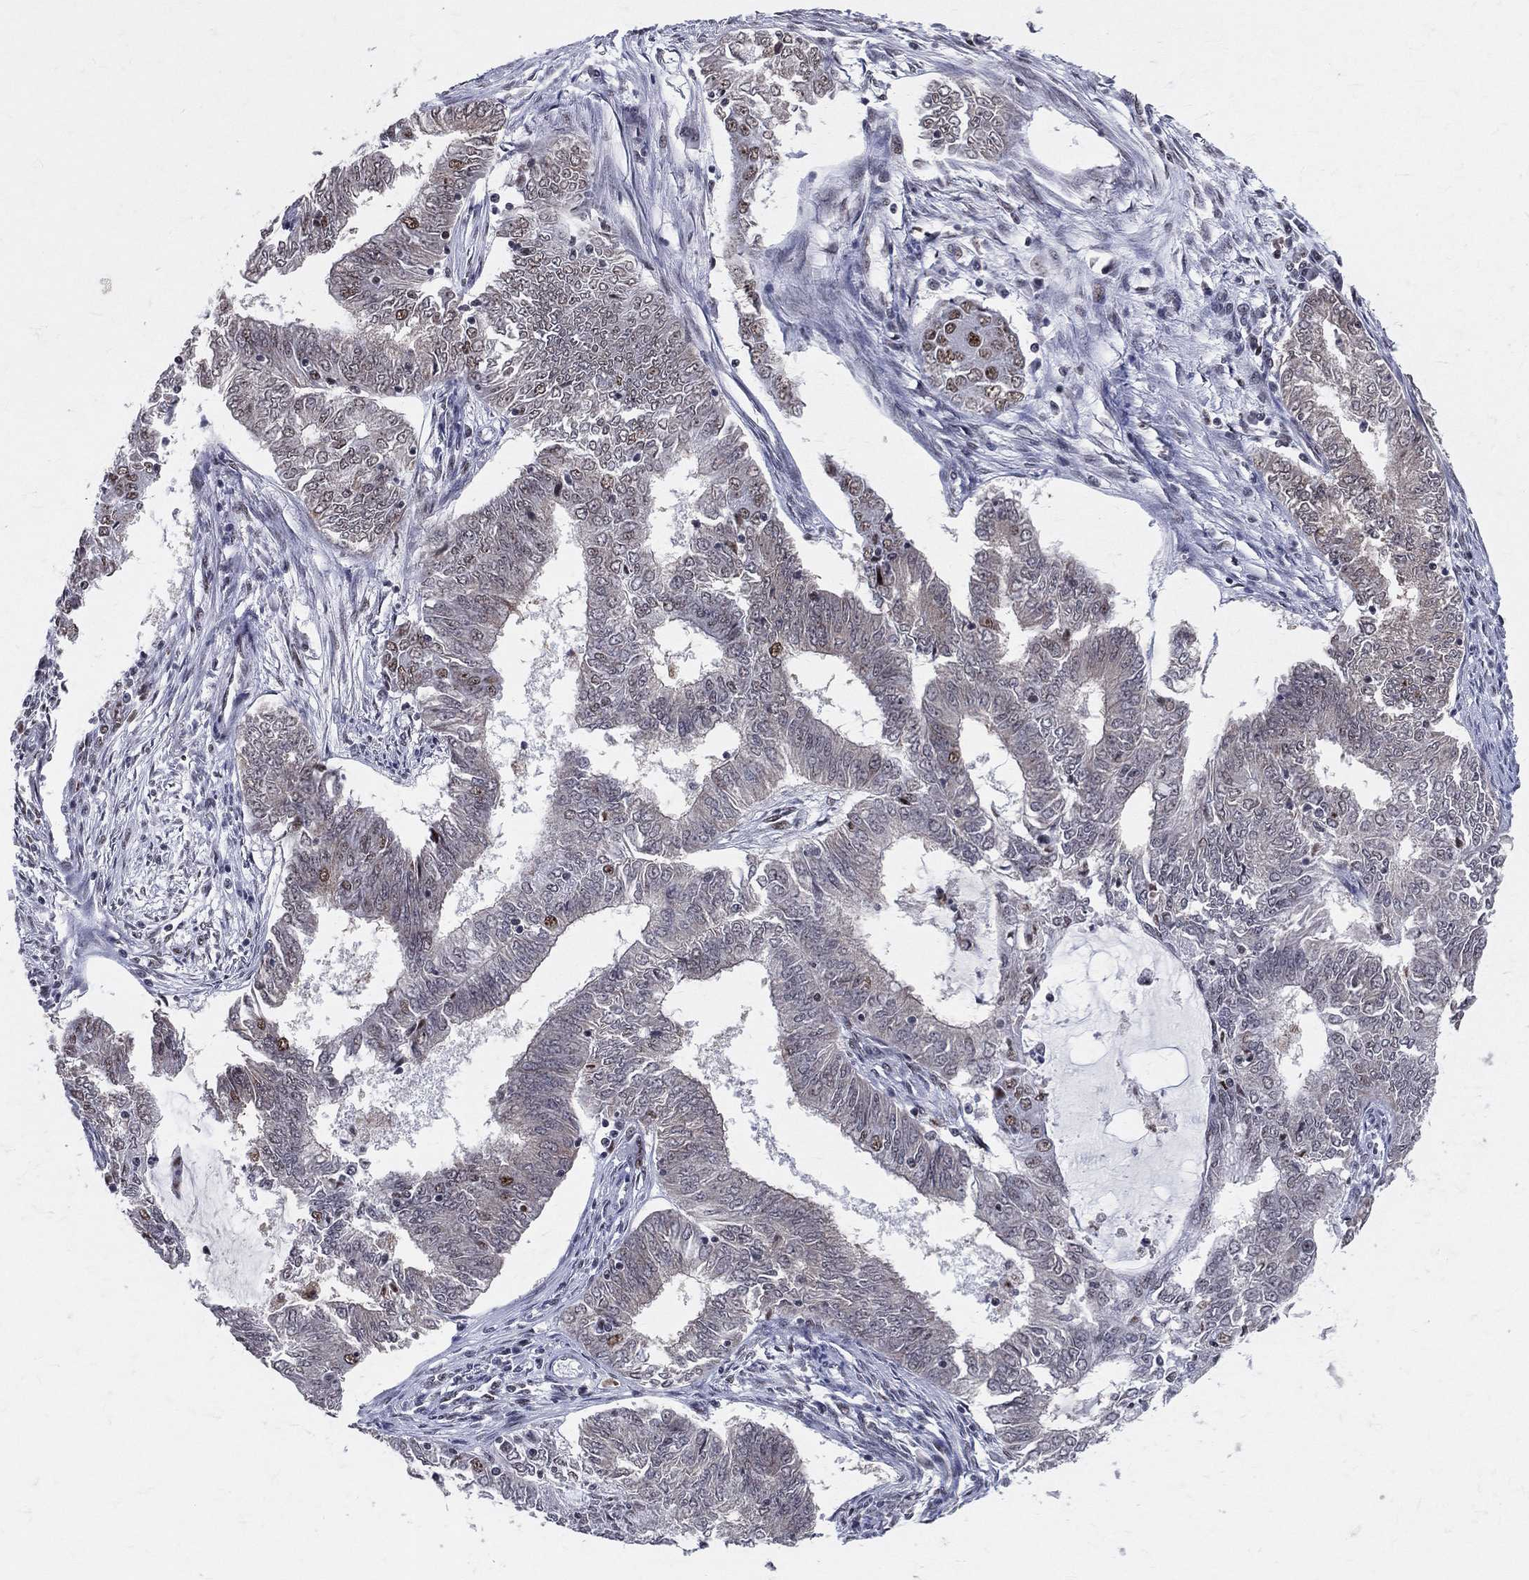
{"staining": {"intensity": "moderate", "quantity": "<25%", "location": "nuclear"}, "tissue": "endometrial cancer", "cell_type": "Tumor cells", "image_type": "cancer", "snomed": [{"axis": "morphology", "description": "Adenocarcinoma, NOS"}, {"axis": "topography", "description": "Endometrium"}], "caption": "High-magnification brightfield microscopy of endometrial adenocarcinoma stained with DAB (3,3'-diaminobenzidine) (brown) and counterstained with hematoxylin (blue). tumor cells exhibit moderate nuclear expression is identified in approximately<25% of cells. (brown staining indicates protein expression, while blue staining denotes nuclei).", "gene": "CDK7", "patient": {"sex": "female", "age": 62}}